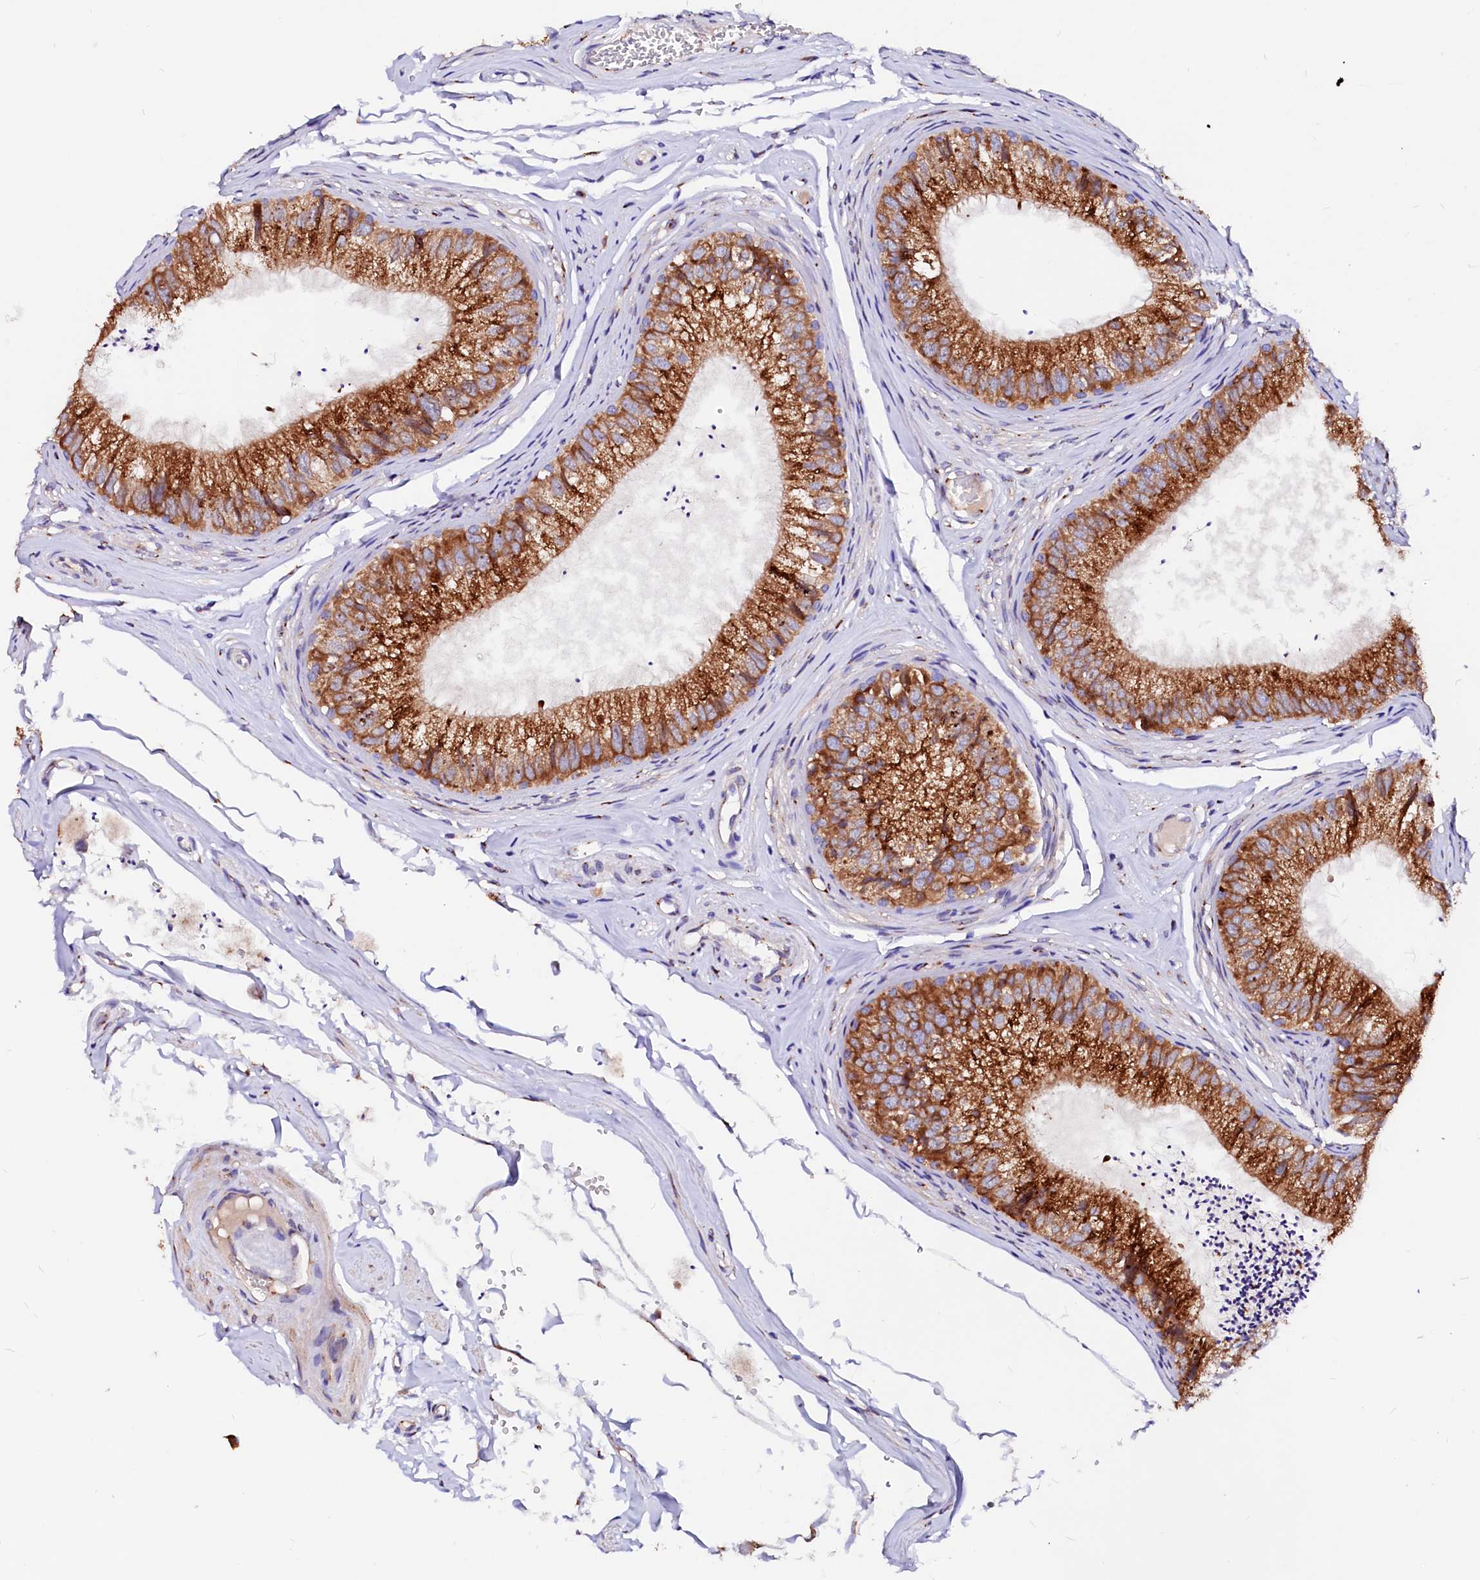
{"staining": {"intensity": "strong", "quantity": ">75%", "location": "cytoplasmic/membranous"}, "tissue": "epididymis", "cell_type": "Glandular cells", "image_type": "normal", "snomed": [{"axis": "morphology", "description": "Normal tissue, NOS"}, {"axis": "topography", "description": "Epididymis"}], "caption": "Protein staining reveals strong cytoplasmic/membranous staining in approximately >75% of glandular cells in unremarkable epididymis. (DAB IHC with brightfield microscopy, high magnification).", "gene": "LMAN1", "patient": {"sex": "male", "age": 79}}